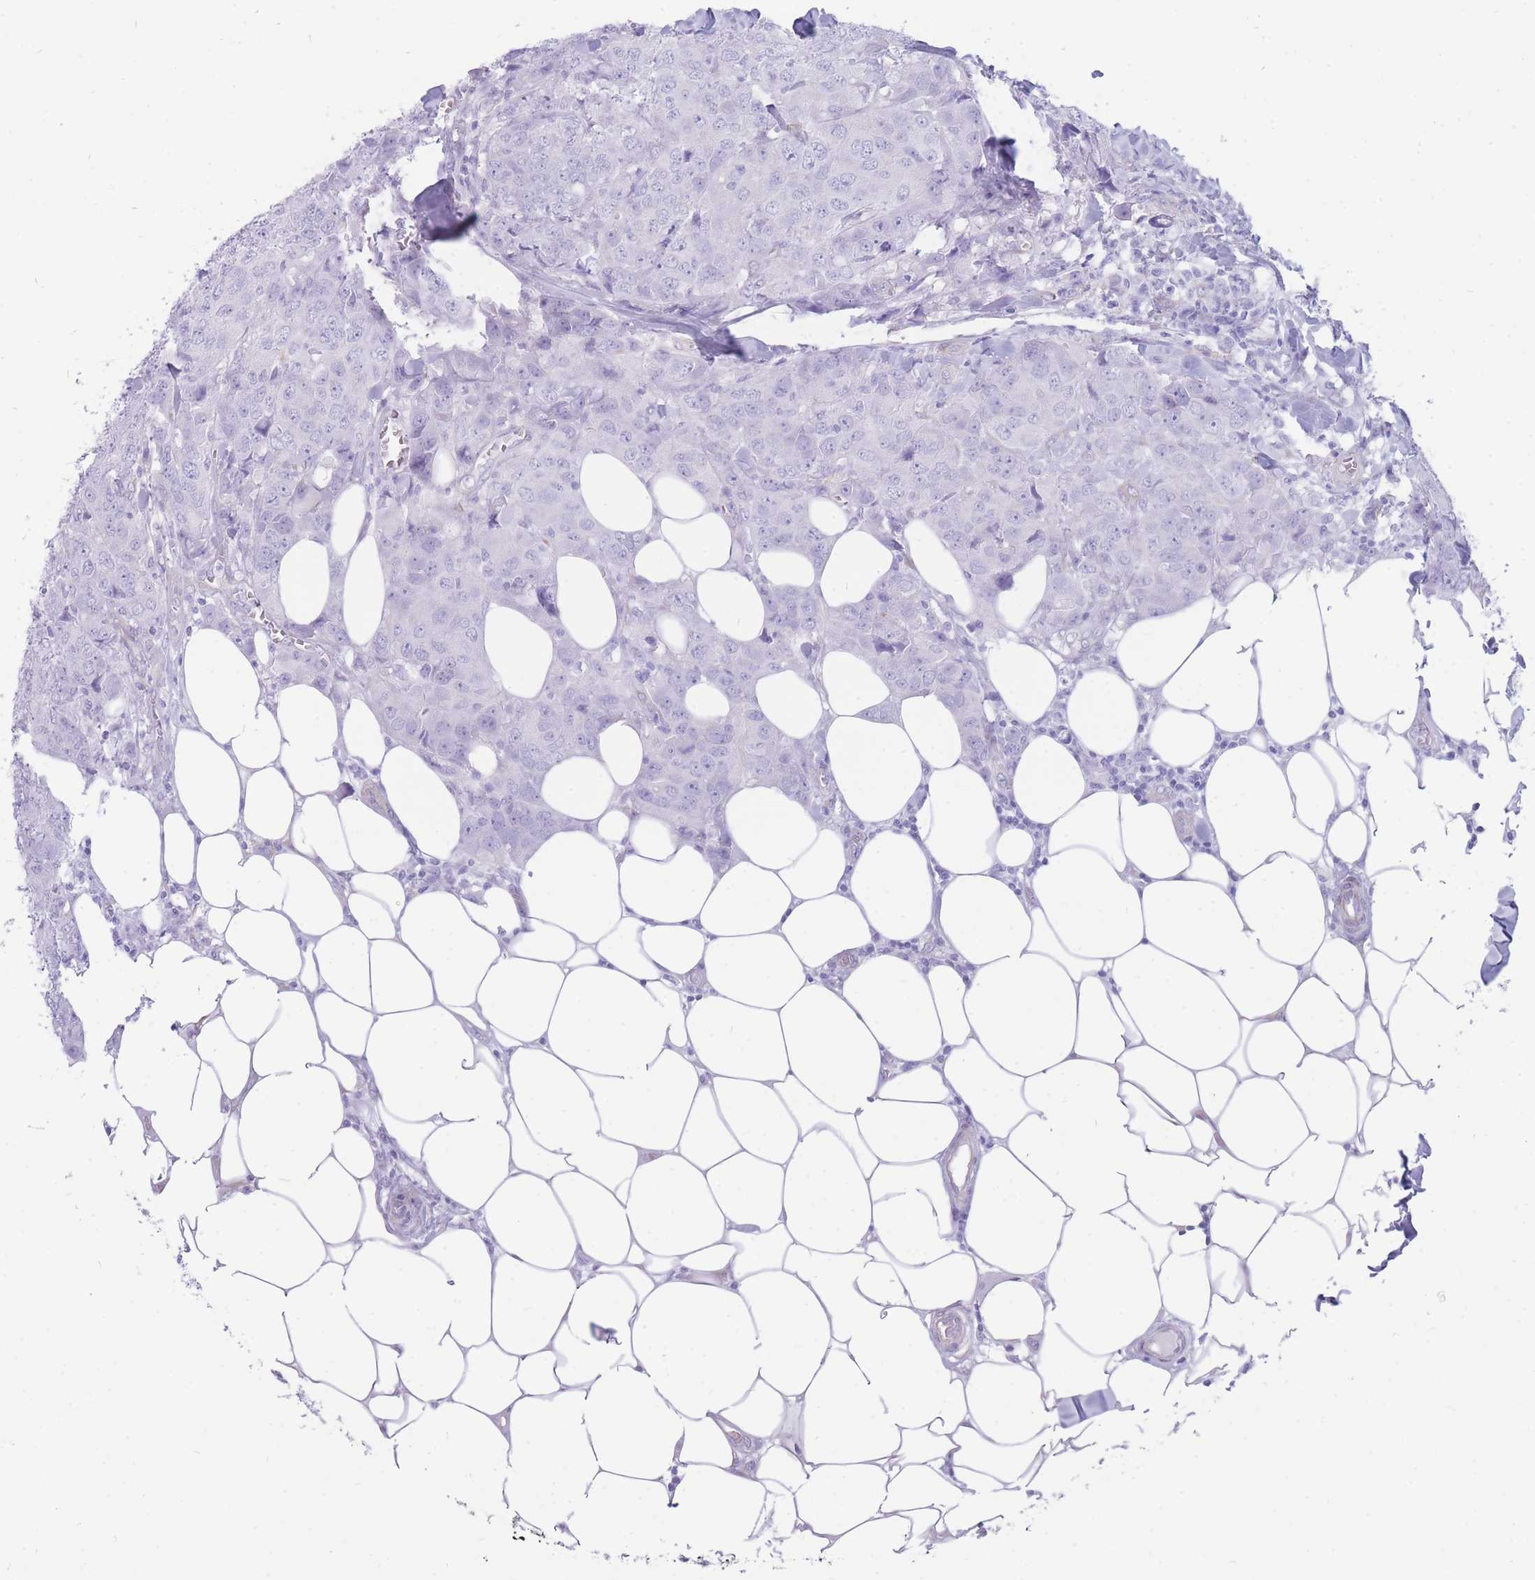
{"staining": {"intensity": "negative", "quantity": "none", "location": "none"}, "tissue": "breast cancer", "cell_type": "Tumor cells", "image_type": "cancer", "snomed": [{"axis": "morphology", "description": "Duct carcinoma"}, {"axis": "topography", "description": "Breast"}], "caption": "This is a image of immunohistochemistry (IHC) staining of breast cancer (invasive ductal carcinoma), which shows no expression in tumor cells.", "gene": "MTSS2", "patient": {"sex": "female", "age": 43}}